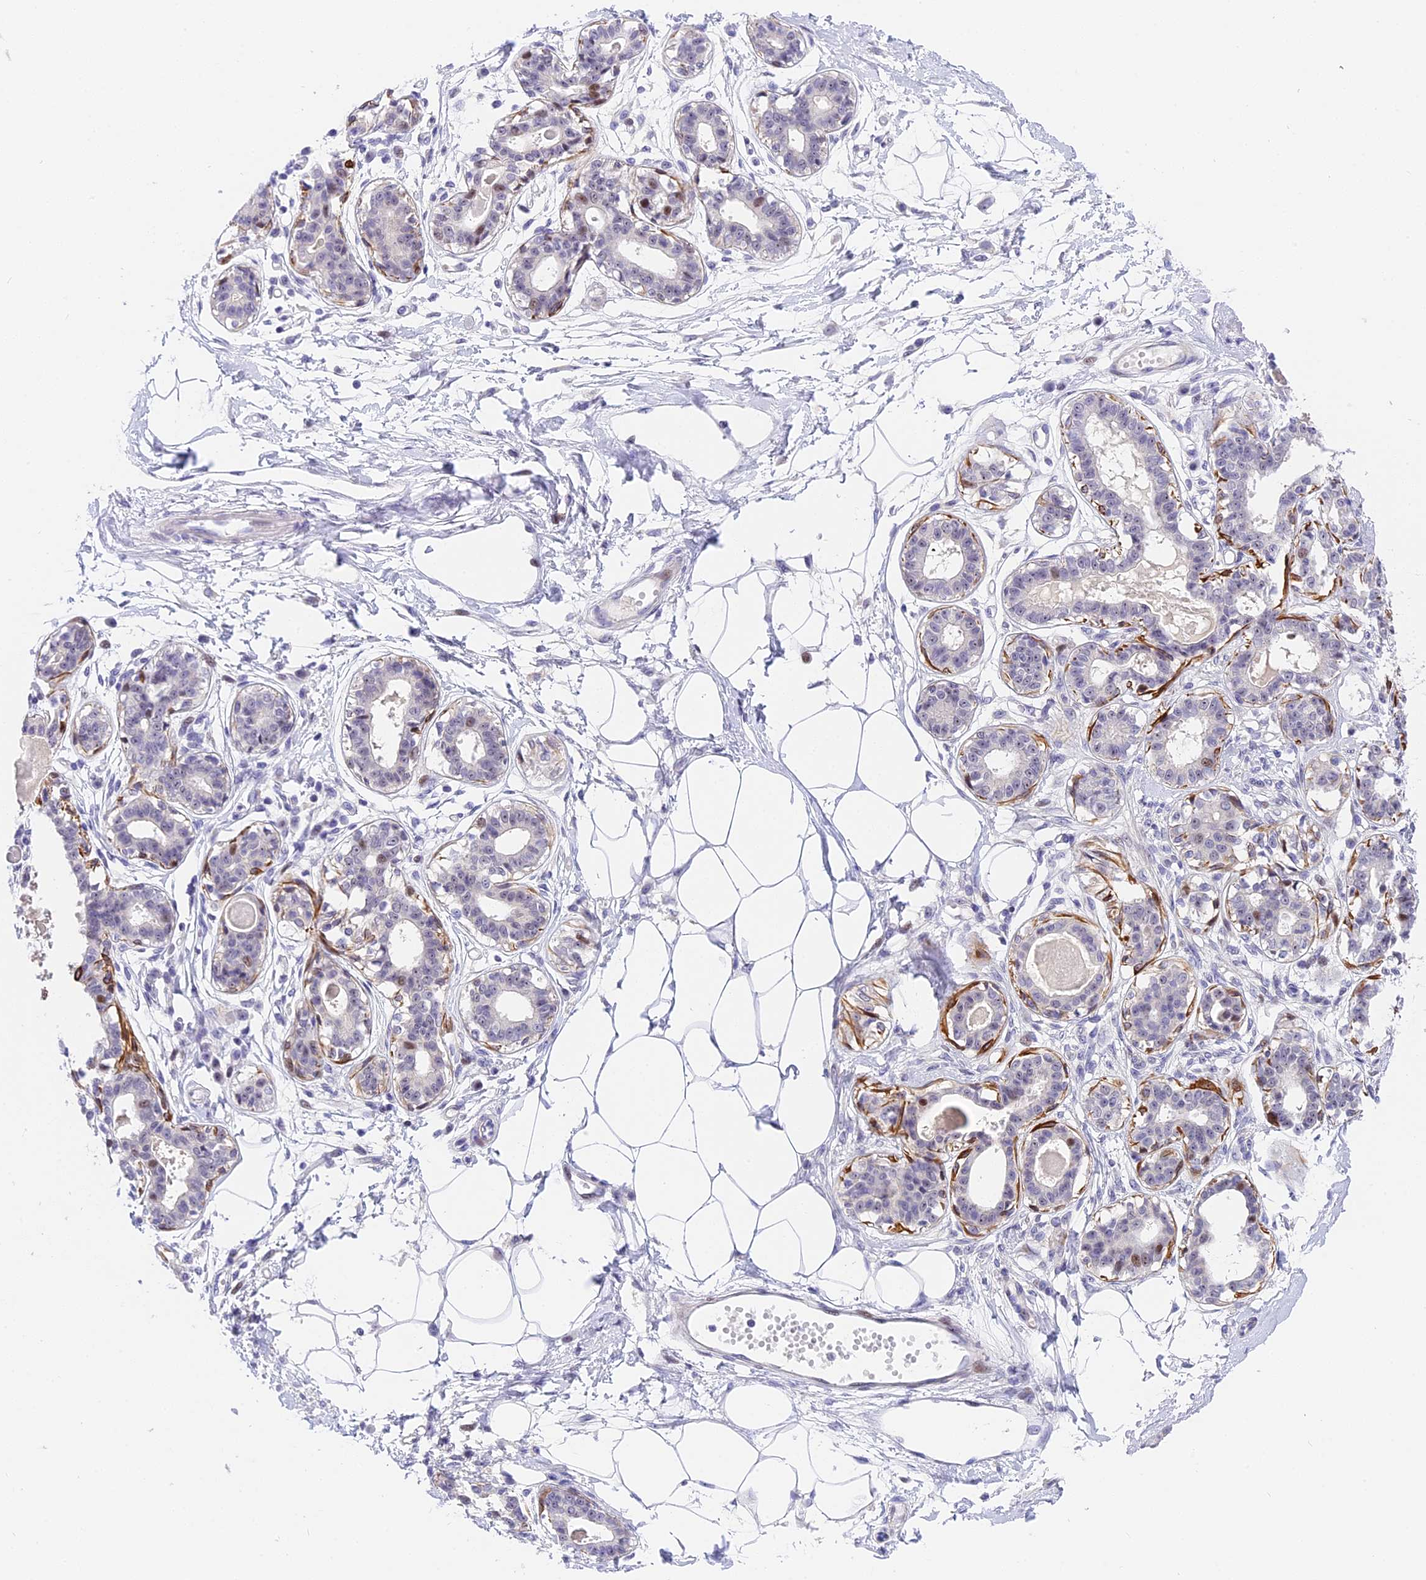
{"staining": {"intensity": "negative", "quantity": "none", "location": "none"}, "tissue": "breast", "cell_type": "Adipocytes", "image_type": "normal", "snomed": [{"axis": "morphology", "description": "Normal tissue, NOS"}, {"axis": "topography", "description": "Breast"}], "caption": "Image shows no protein positivity in adipocytes of normal breast.", "gene": "MIDN", "patient": {"sex": "female", "age": 45}}